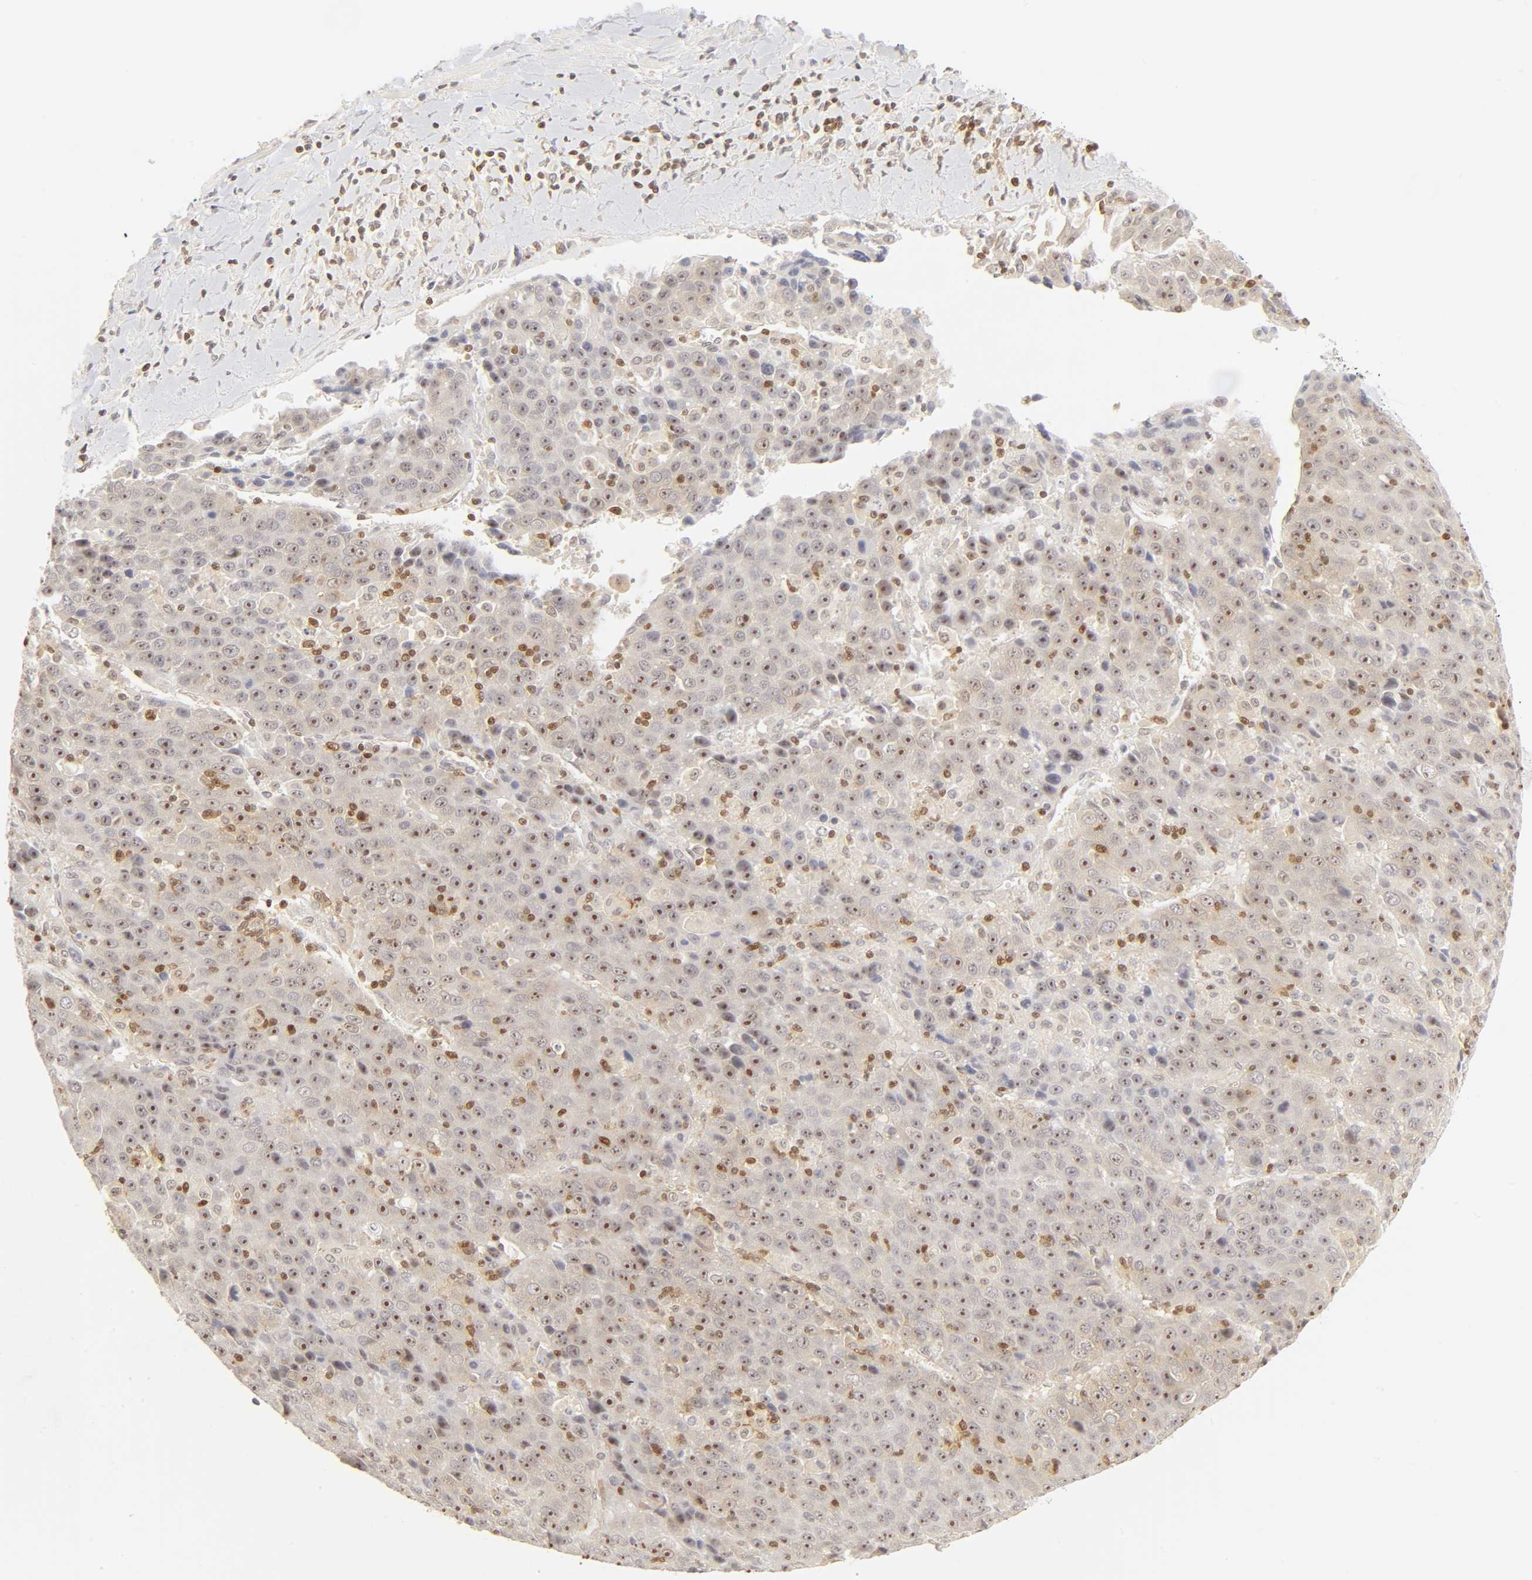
{"staining": {"intensity": "strong", "quantity": ">75%", "location": "nuclear"}, "tissue": "liver cancer", "cell_type": "Tumor cells", "image_type": "cancer", "snomed": [{"axis": "morphology", "description": "Carcinoma, Hepatocellular, NOS"}, {"axis": "topography", "description": "Liver"}], "caption": "IHC of hepatocellular carcinoma (liver) displays high levels of strong nuclear staining in approximately >75% of tumor cells. (DAB IHC with brightfield microscopy, high magnification).", "gene": "KIF2A", "patient": {"sex": "female", "age": 53}}